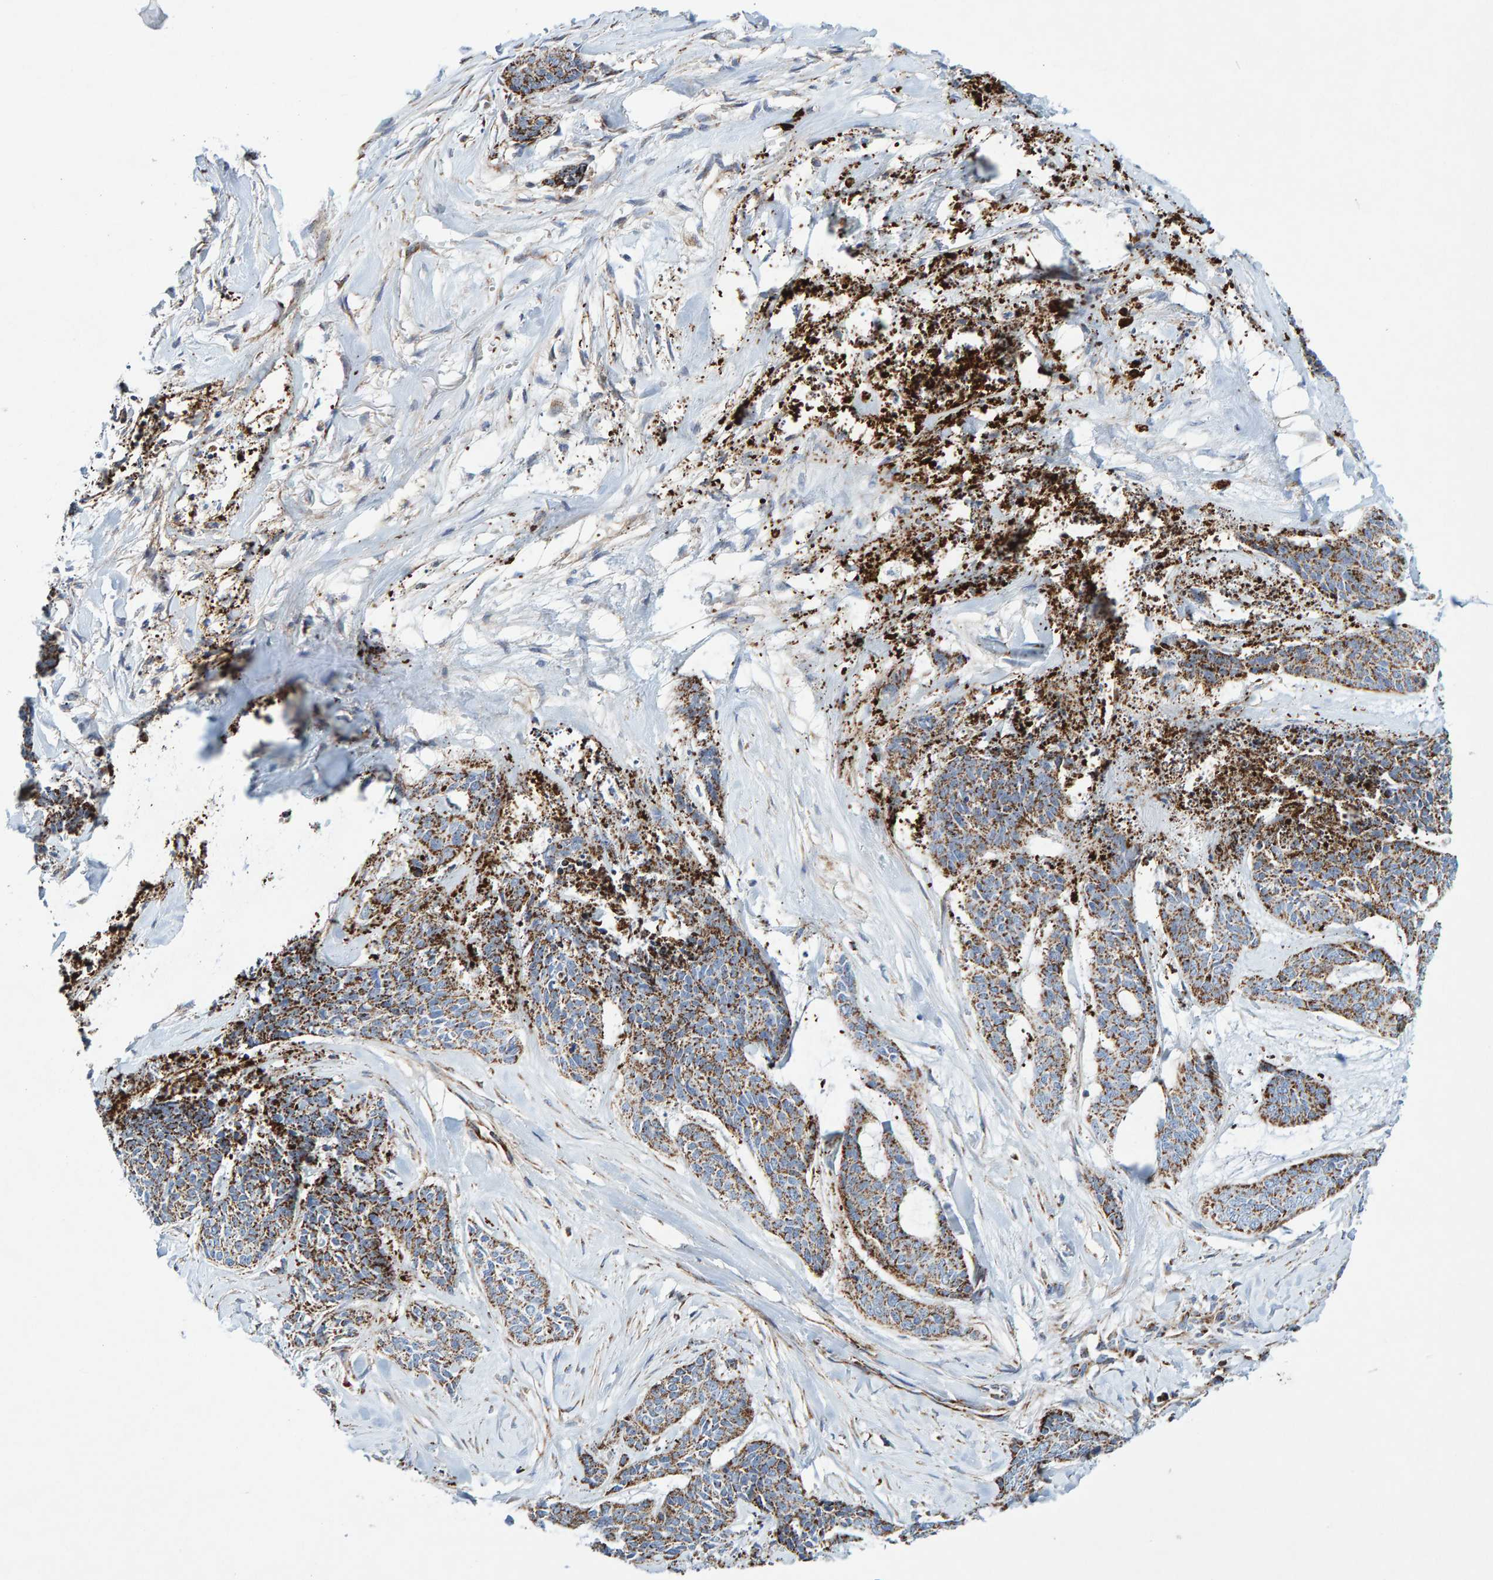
{"staining": {"intensity": "strong", "quantity": ">75%", "location": "cytoplasmic/membranous"}, "tissue": "skin cancer", "cell_type": "Tumor cells", "image_type": "cancer", "snomed": [{"axis": "morphology", "description": "Basal cell carcinoma"}, {"axis": "topography", "description": "Skin"}], "caption": "Brown immunohistochemical staining in human skin cancer shows strong cytoplasmic/membranous expression in approximately >75% of tumor cells.", "gene": "GGTA1", "patient": {"sex": "female", "age": 64}}